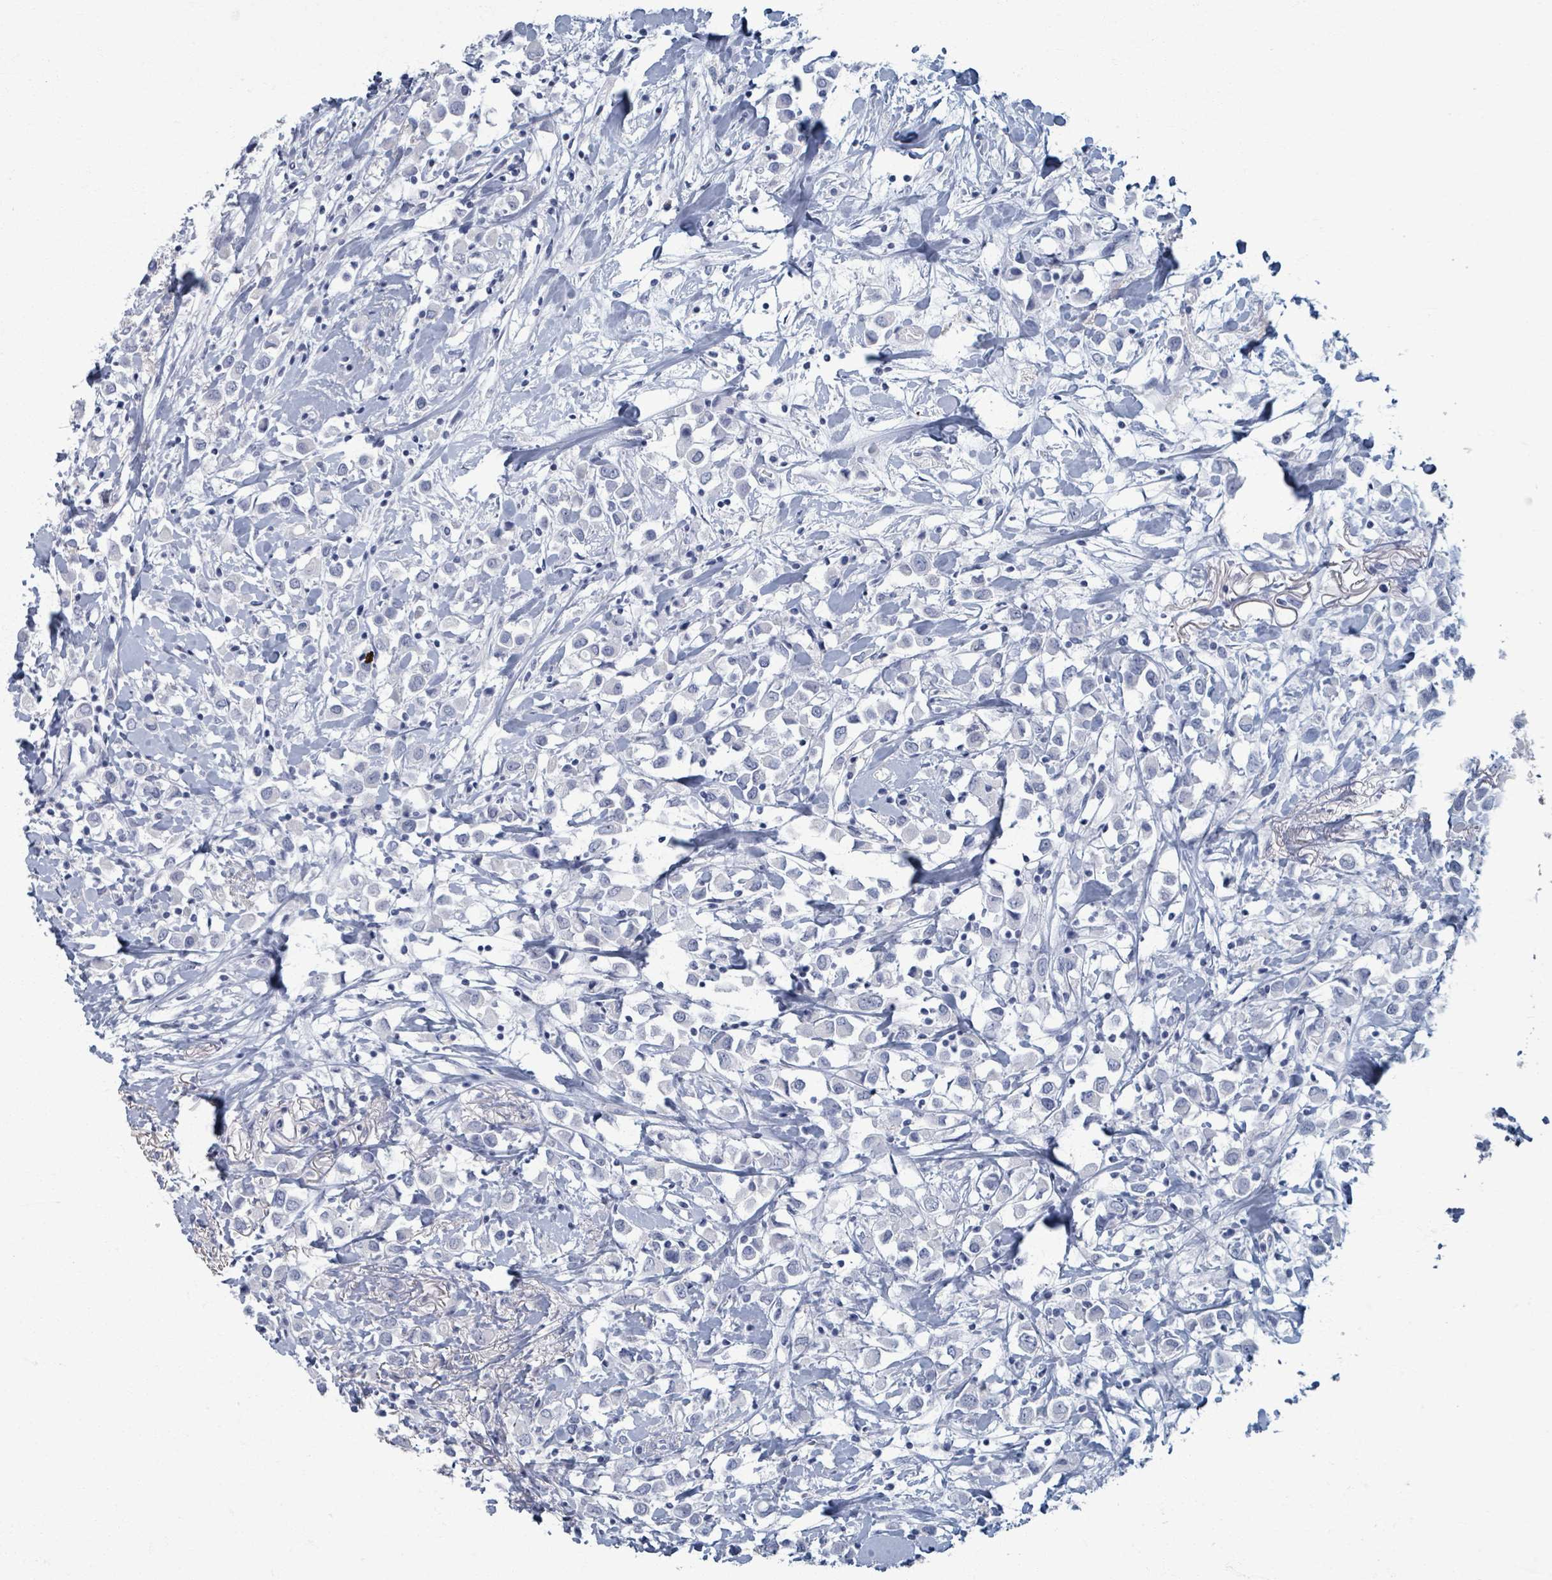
{"staining": {"intensity": "negative", "quantity": "none", "location": "none"}, "tissue": "breast cancer", "cell_type": "Tumor cells", "image_type": "cancer", "snomed": [{"axis": "morphology", "description": "Duct carcinoma"}, {"axis": "topography", "description": "Breast"}], "caption": "Tumor cells show no significant protein positivity in breast invasive ductal carcinoma.", "gene": "TAS2R1", "patient": {"sex": "female", "age": 61}}